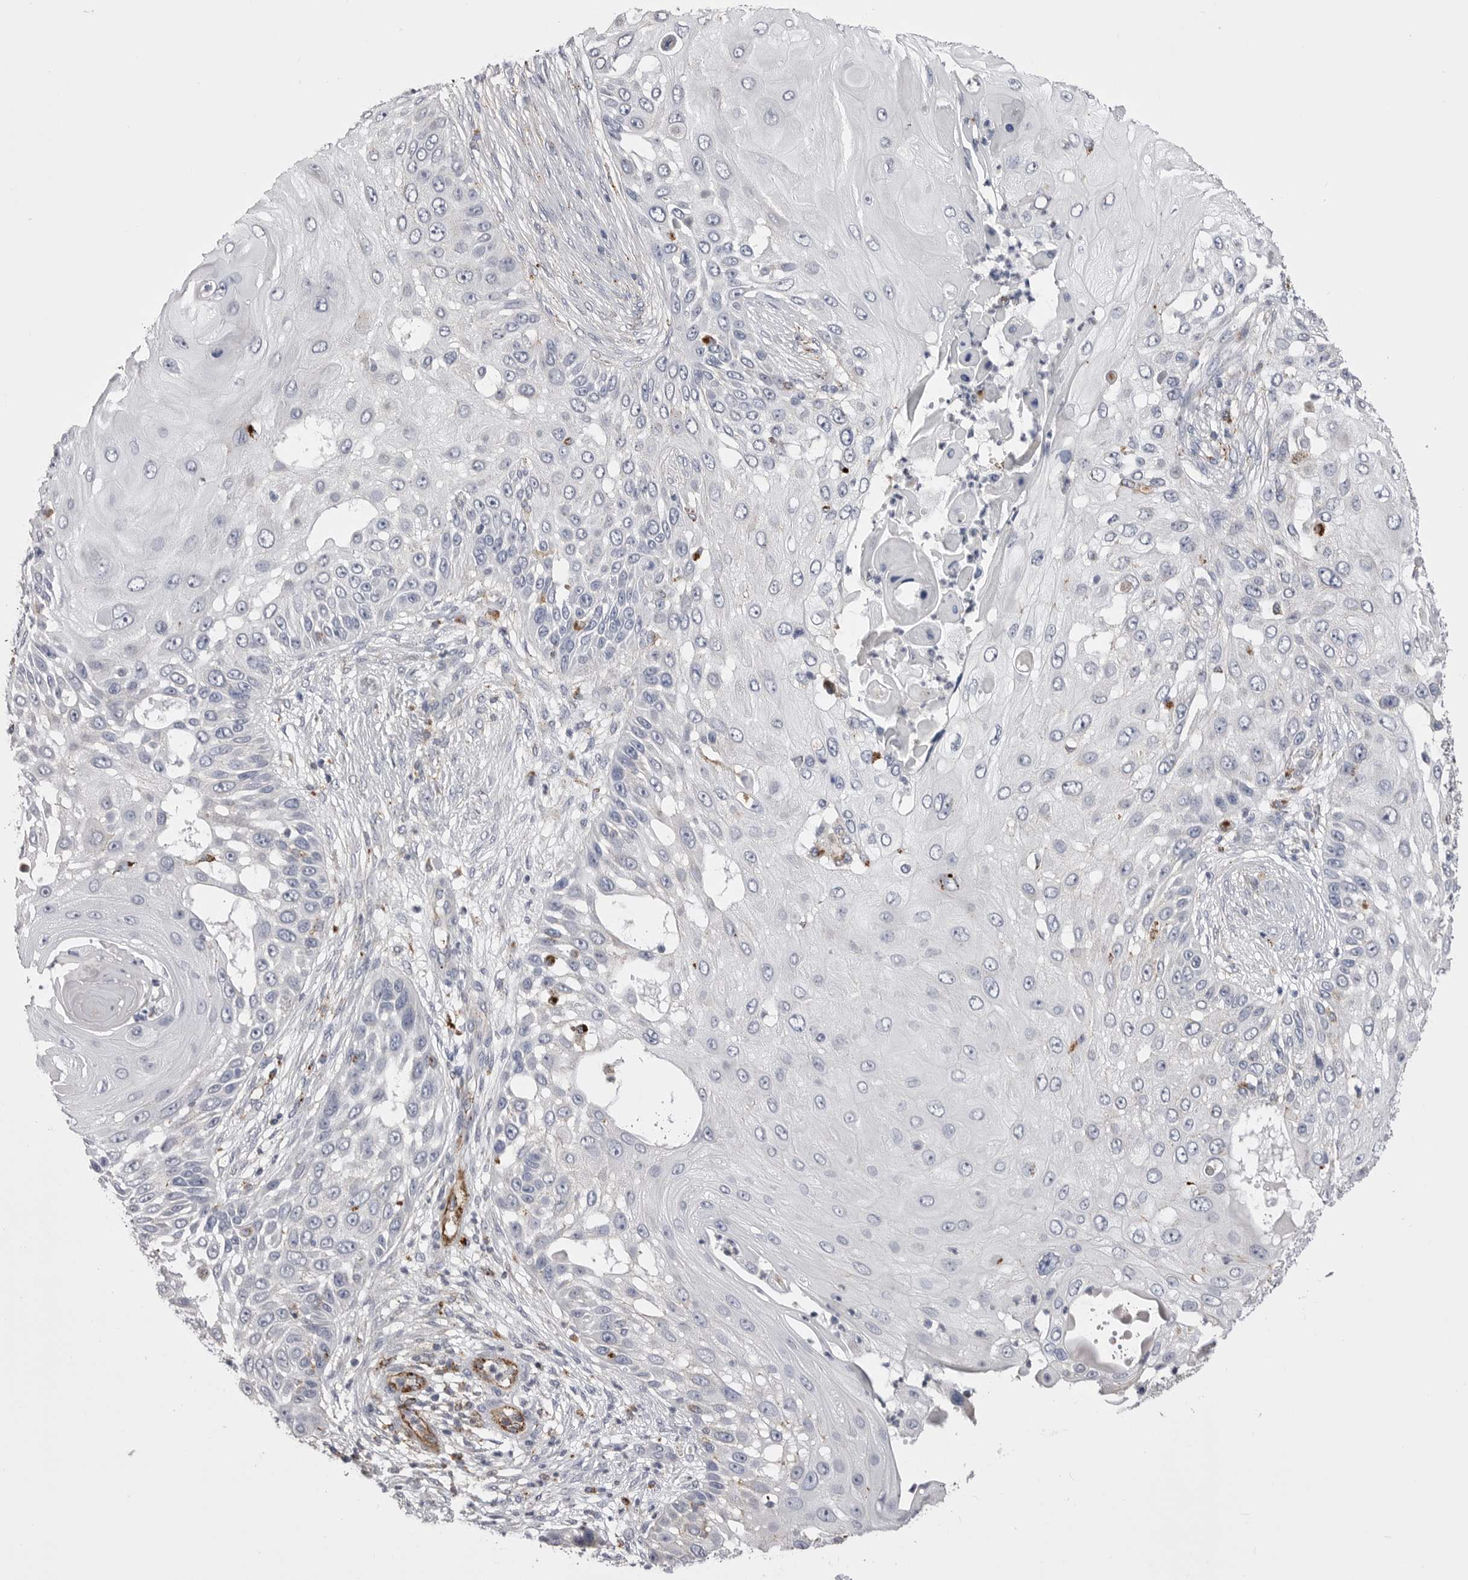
{"staining": {"intensity": "negative", "quantity": "none", "location": "none"}, "tissue": "skin cancer", "cell_type": "Tumor cells", "image_type": "cancer", "snomed": [{"axis": "morphology", "description": "Squamous cell carcinoma, NOS"}, {"axis": "topography", "description": "Skin"}], "caption": "This micrograph is of skin squamous cell carcinoma stained with IHC to label a protein in brown with the nuclei are counter-stained blue. There is no positivity in tumor cells.", "gene": "PSPN", "patient": {"sex": "female", "age": 44}}